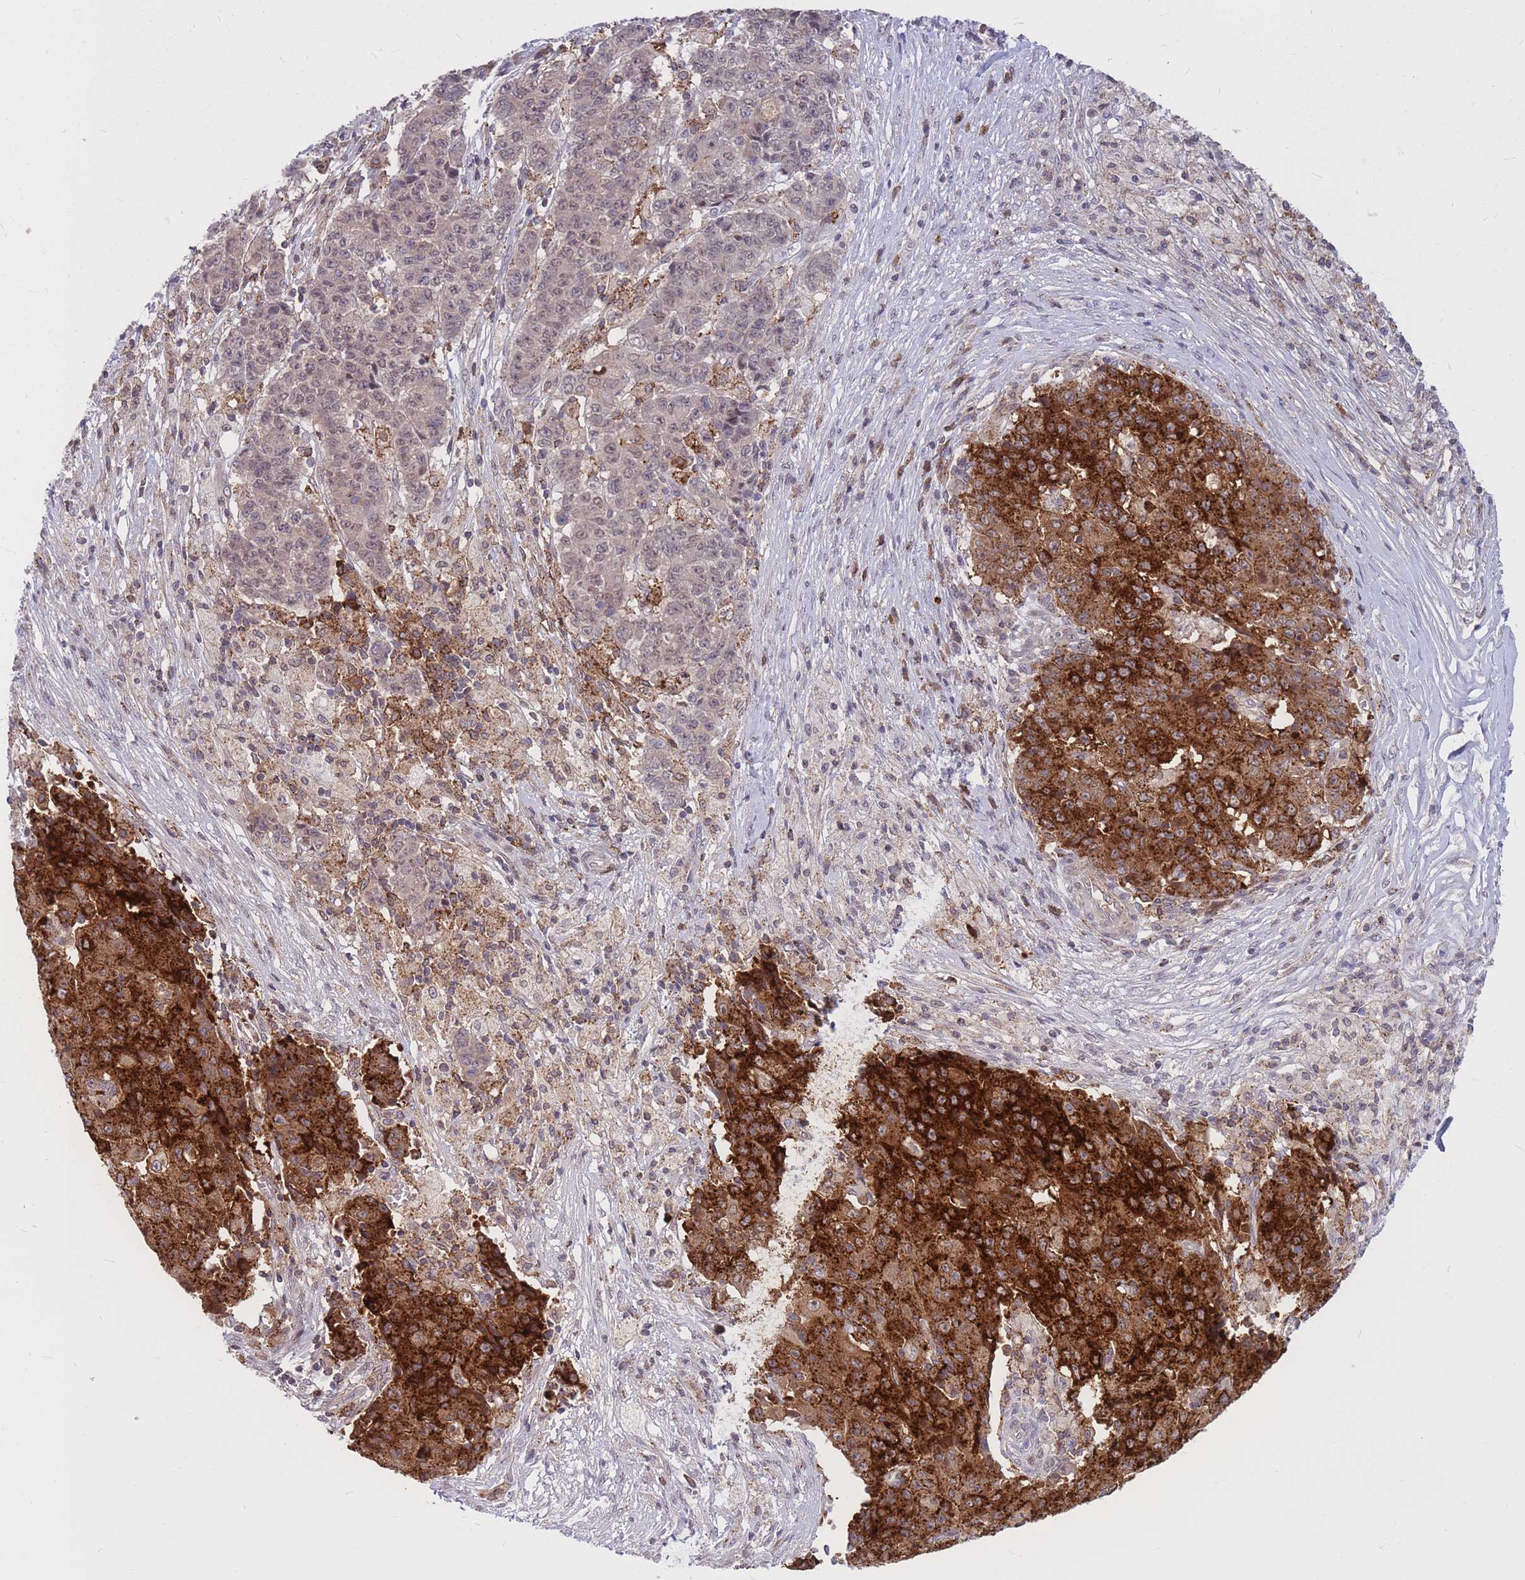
{"staining": {"intensity": "strong", "quantity": "25%-75%", "location": "cytoplasmic/membranous"}, "tissue": "ovarian cancer", "cell_type": "Tumor cells", "image_type": "cancer", "snomed": [{"axis": "morphology", "description": "Carcinoma, endometroid"}, {"axis": "topography", "description": "Ovary"}], "caption": "Immunohistochemistry (IHC) micrograph of ovarian cancer stained for a protein (brown), which reveals high levels of strong cytoplasmic/membranous positivity in approximately 25%-75% of tumor cells.", "gene": "TCF20", "patient": {"sex": "female", "age": 42}}